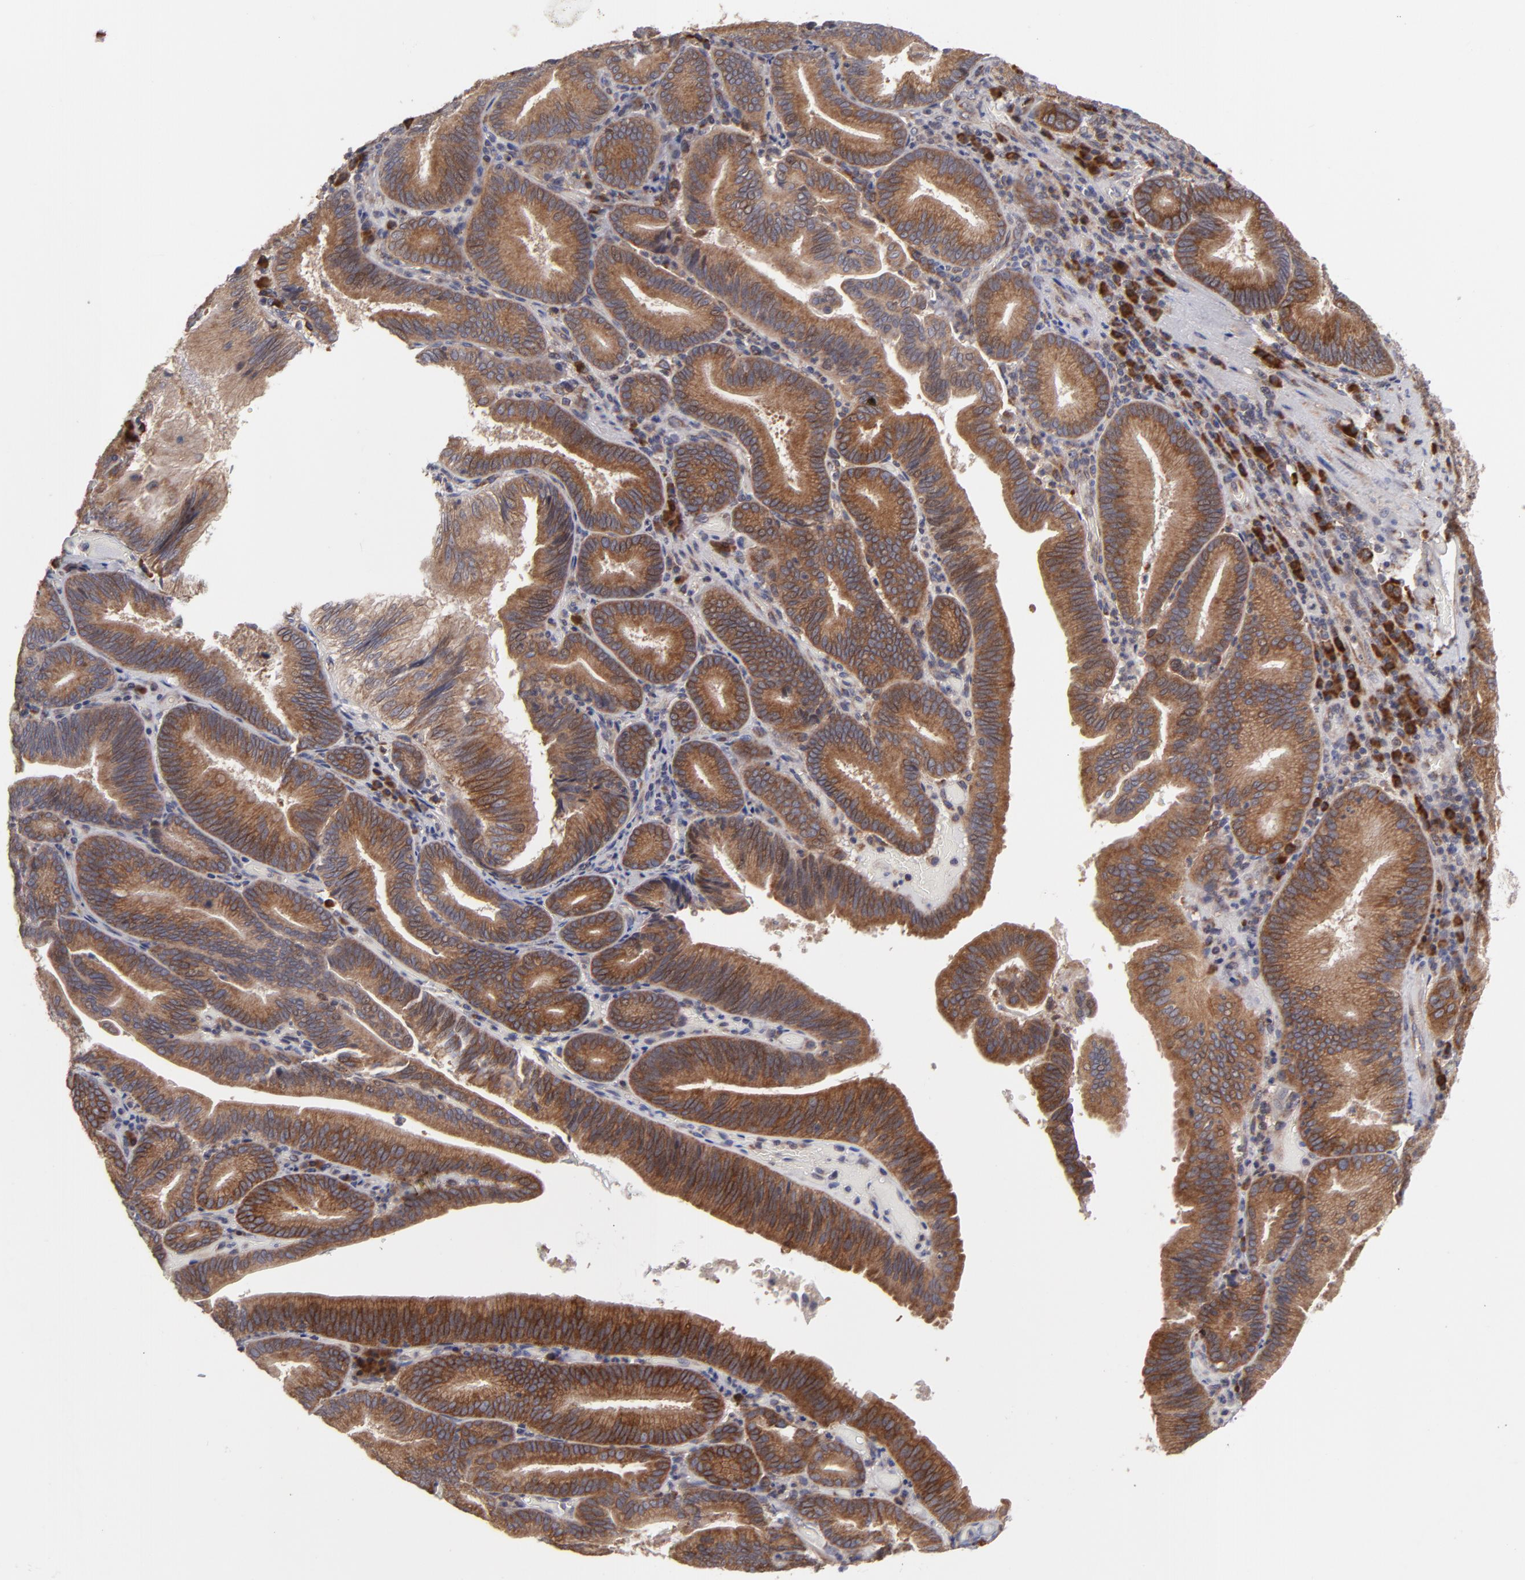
{"staining": {"intensity": "moderate", "quantity": ">75%", "location": "cytoplasmic/membranous"}, "tissue": "pancreatic cancer", "cell_type": "Tumor cells", "image_type": "cancer", "snomed": [{"axis": "morphology", "description": "Adenocarcinoma, NOS"}, {"axis": "topography", "description": "Pancreas"}], "caption": "Moderate cytoplasmic/membranous expression is seen in about >75% of tumor cells in pancreatic cancer.", "gene": "SND1", "patient": {"sex": "male", "age": 82}}